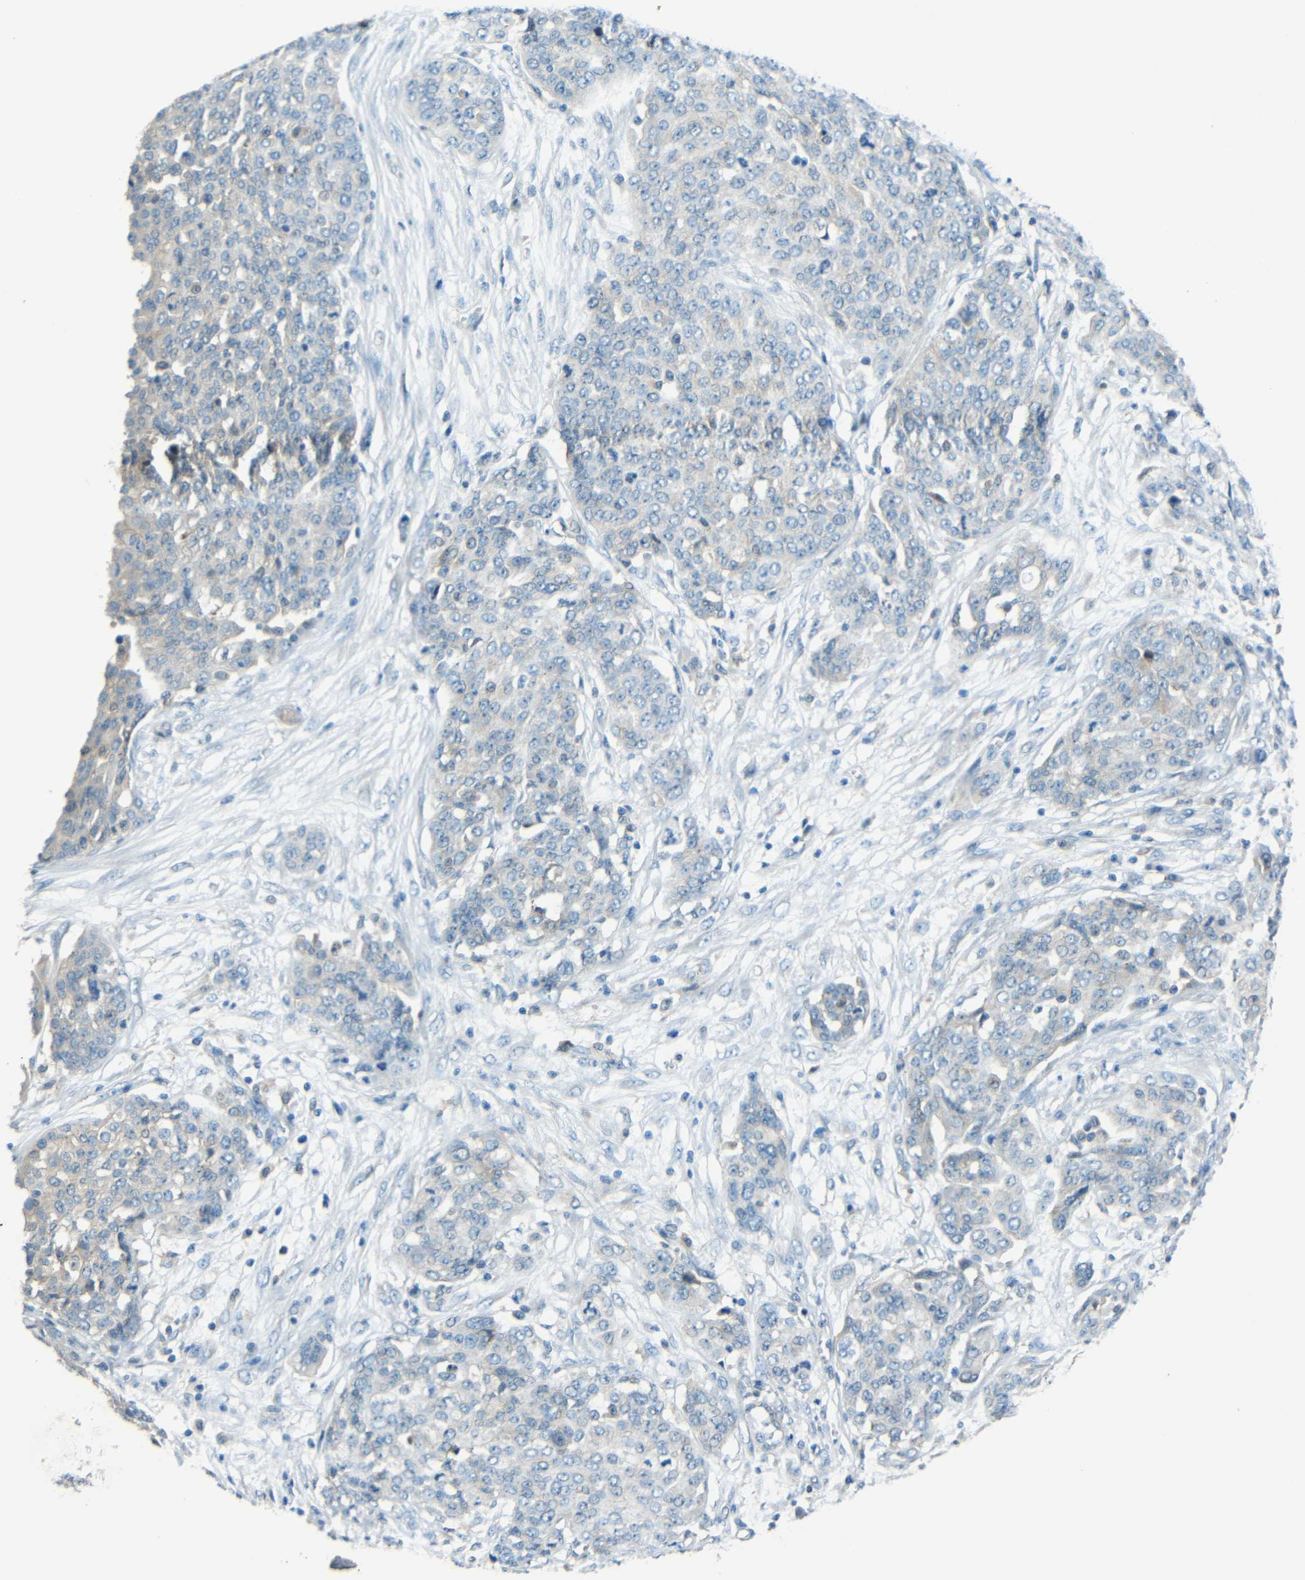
{"staining": {"intensity": "negative", "quantity": "none", "location": "none"}, "tissue": "ovarian cancer", "cell_type": "Tumor cells", "image_type": "cancer", "snomed": [{"axis": "morphology", "description": "Cystadenocarcinoma, serous, NOS"}, {"axis": "topography", "description": "Soft tissue"}, {"axis": "topography", "description": "Ovary"}], "caption": "This micrograph is of ovarian cancer stained with immunohistochemistry to label a protein in brown with the nuclei are counter-stained blue. There is no positivity in tumor cells.", "gene": "CYP26B1", "patient": {"sex": "female", "age": 57}}